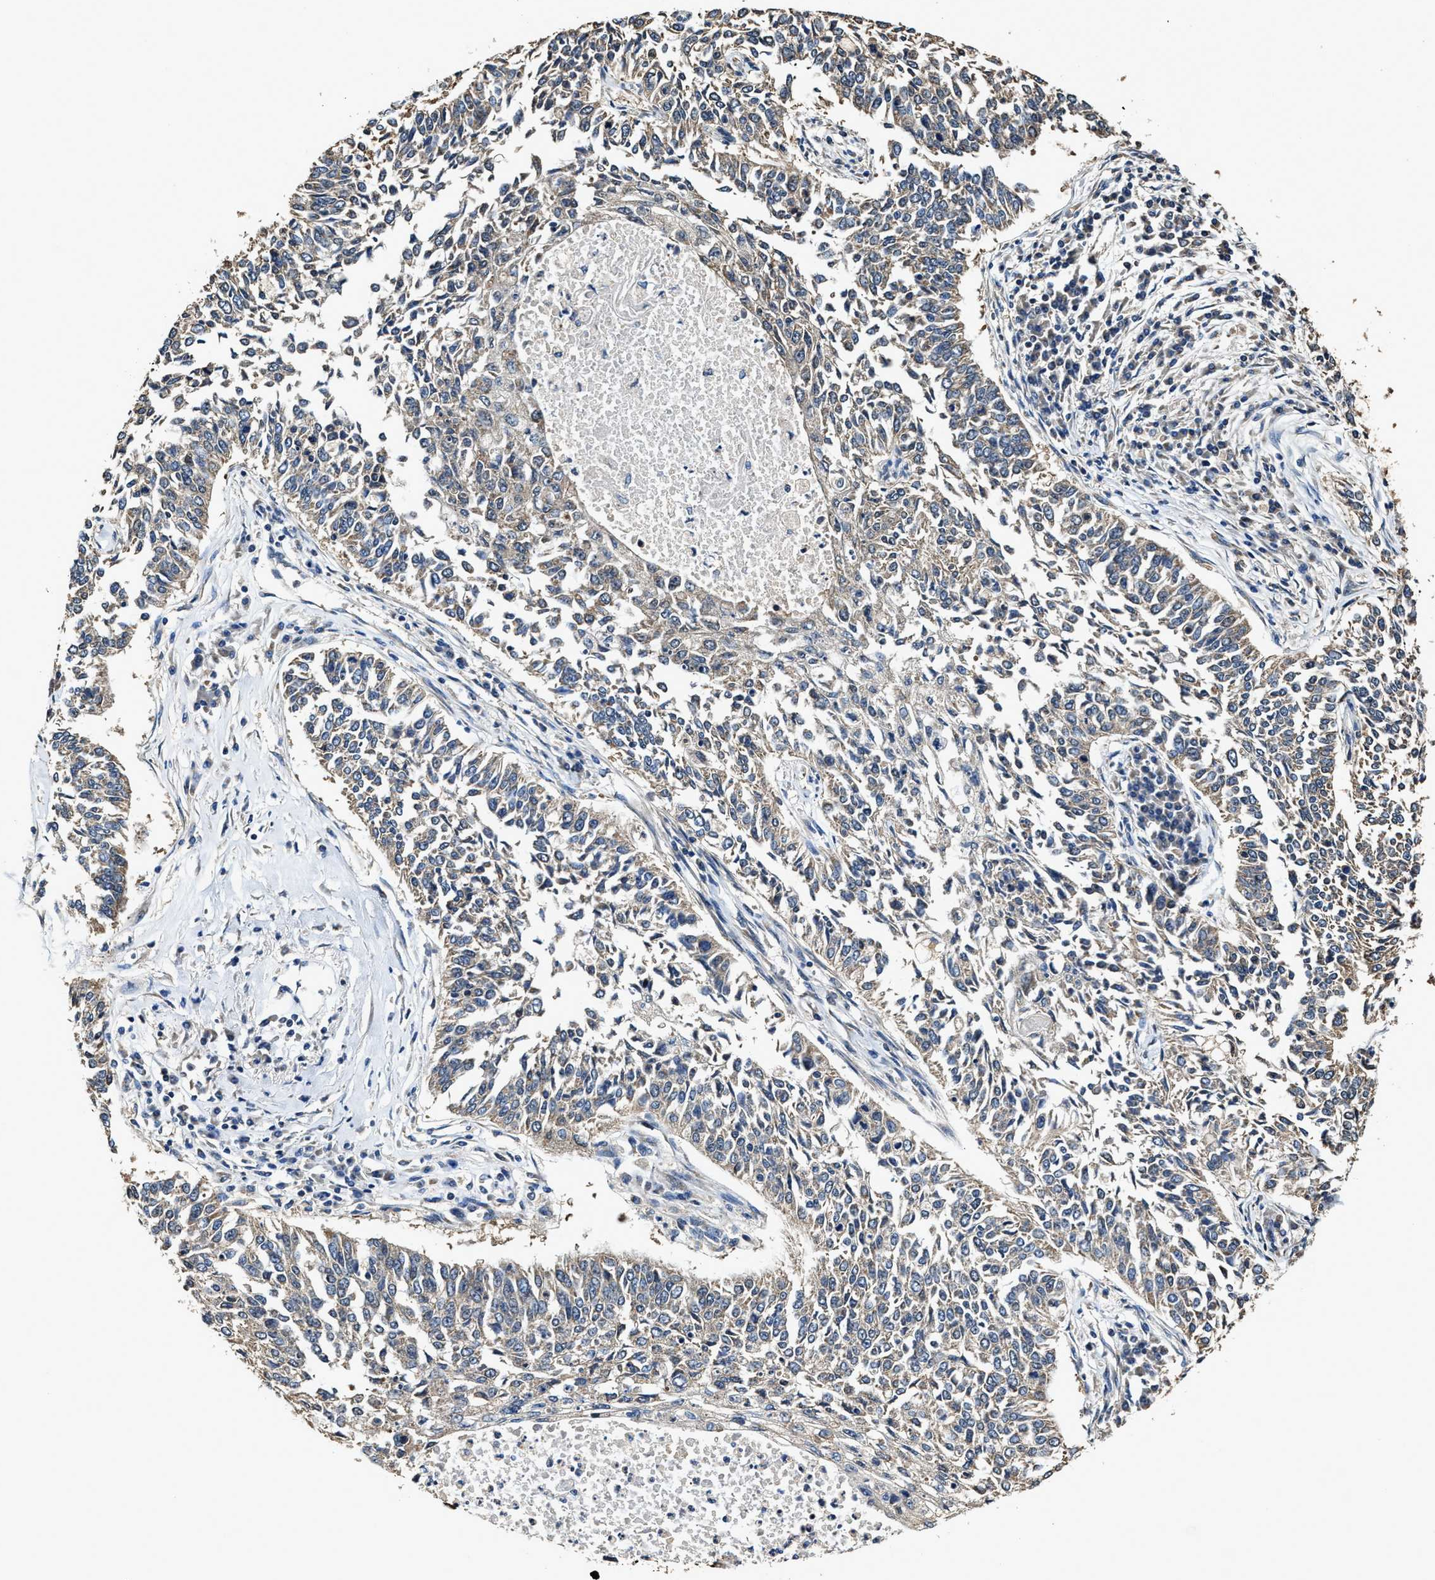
{"staining": {"intensity": "weak", "quantity": "25%-75%", "location": "cytoplasmic/membranous"}, "tissue": "lung cancer", "cell_type": "Tumor cells", "image_type": "cancer", "snomed": [{"axis": "morphology", "description": "Normal tissue, NOS"}, {"axis": "morphology", "description": "Squamous cell carcinoma, NOS"}, {"axis": "topography", "description": "Cartilage tissue"}, {"axis": "topography", "description": "Bronchus"}, {"axis": "topography", "description": "Lung"}], "caption": "DAB immunohistochemical staining of human lung cancer shows weak cytoplasmic/membranous protein positivity in approximately 25%-75% of tumor cells.", "gene": "GFRA3", "patient": {"sex": "female", "age": 49}}